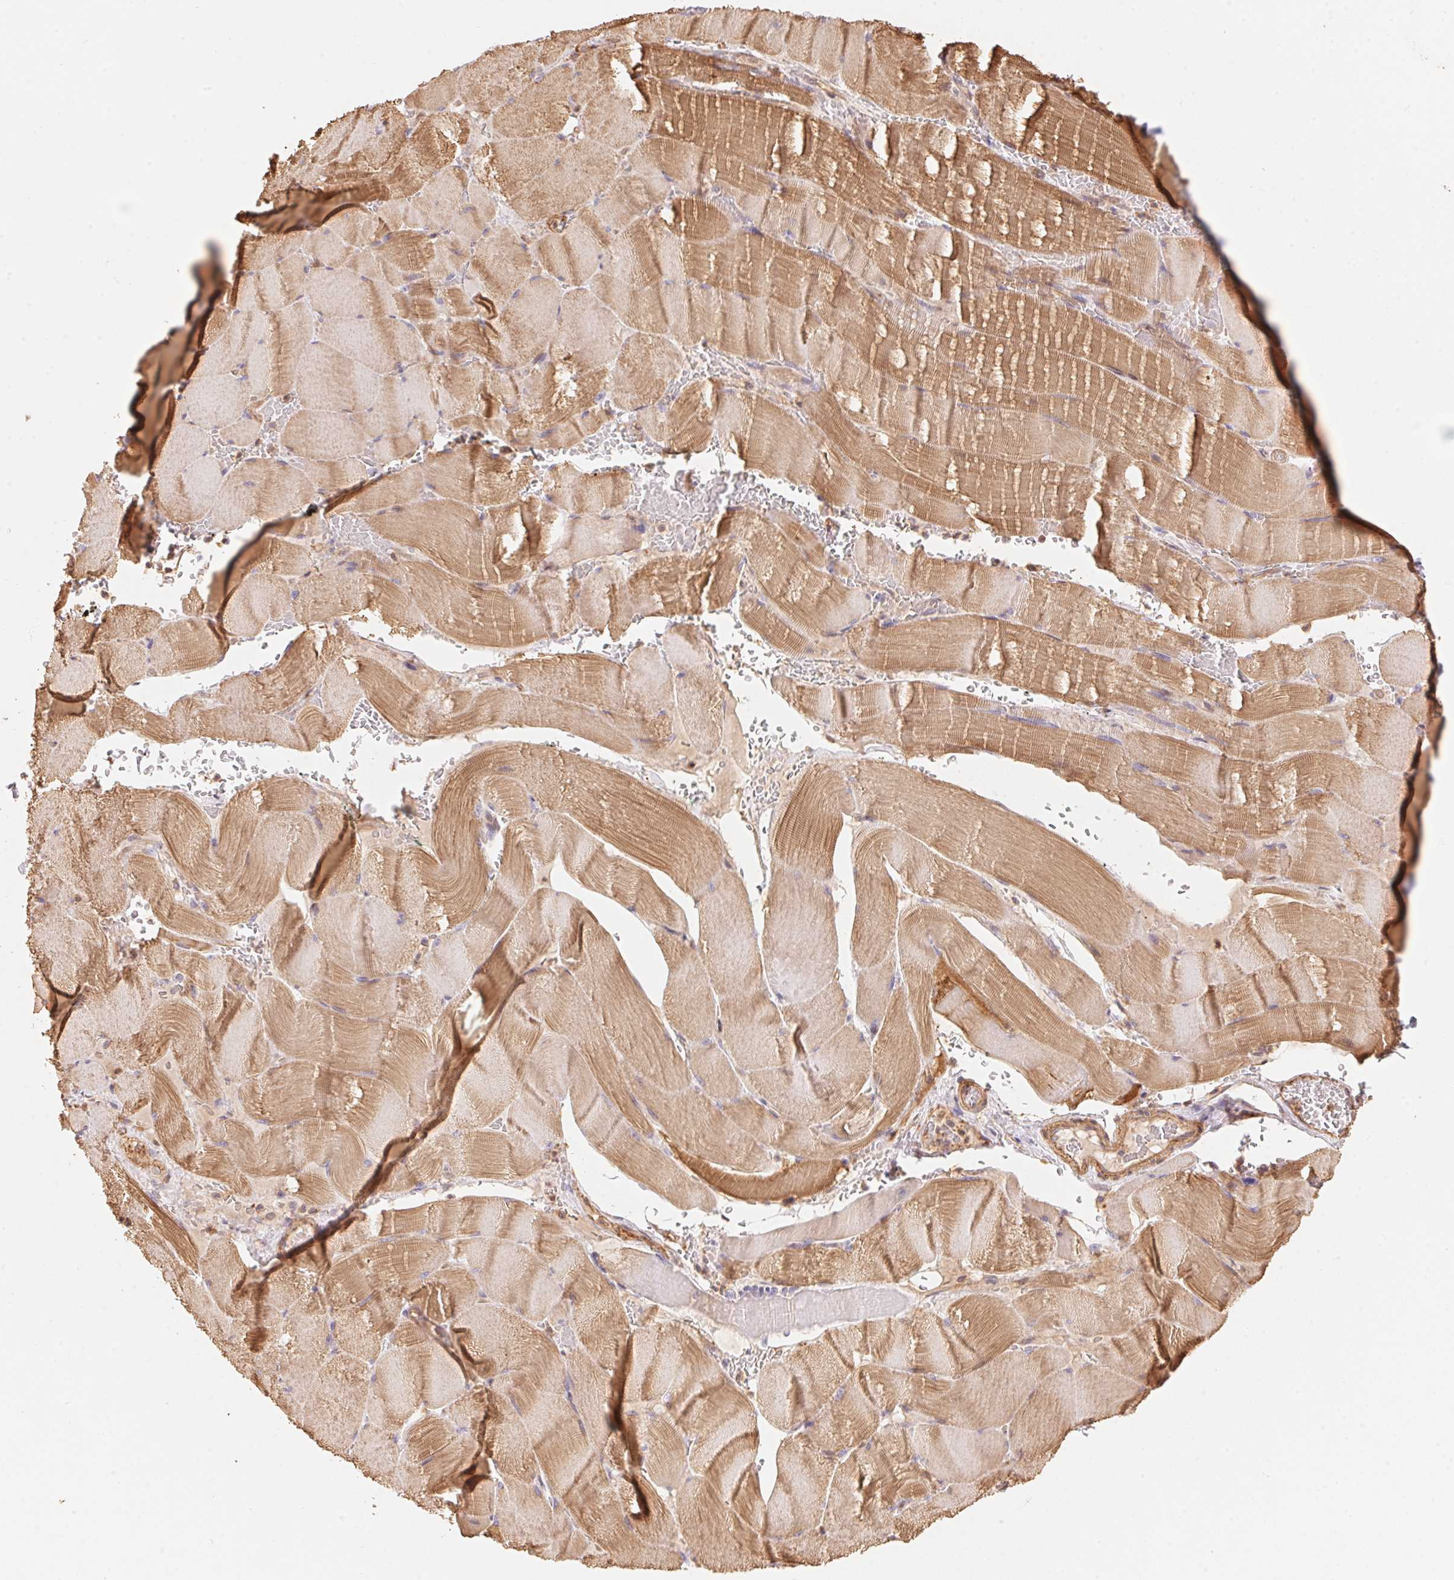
{"staining": {"intensity": "moderate", "quantity": "25%-75%", "location": "cytoplasmic/membranous"}, "tissue": "skeletal muscle", "cell_type": "Myocytes", "image_type": "normal", "snomed": [{"axis": "morphology", "description": "Normal tissue, NOS"}, {"axis": "topography", "description": "Skeletal muscle"}], "caption": "Protein staining of unremarkable skeletal muscle reveals moderate cytoplasmic/membranous staining in approximately 25%-75% of myocytes.", "gene": "FRAS1", "patient": {"sex": "male", "age": 56}}